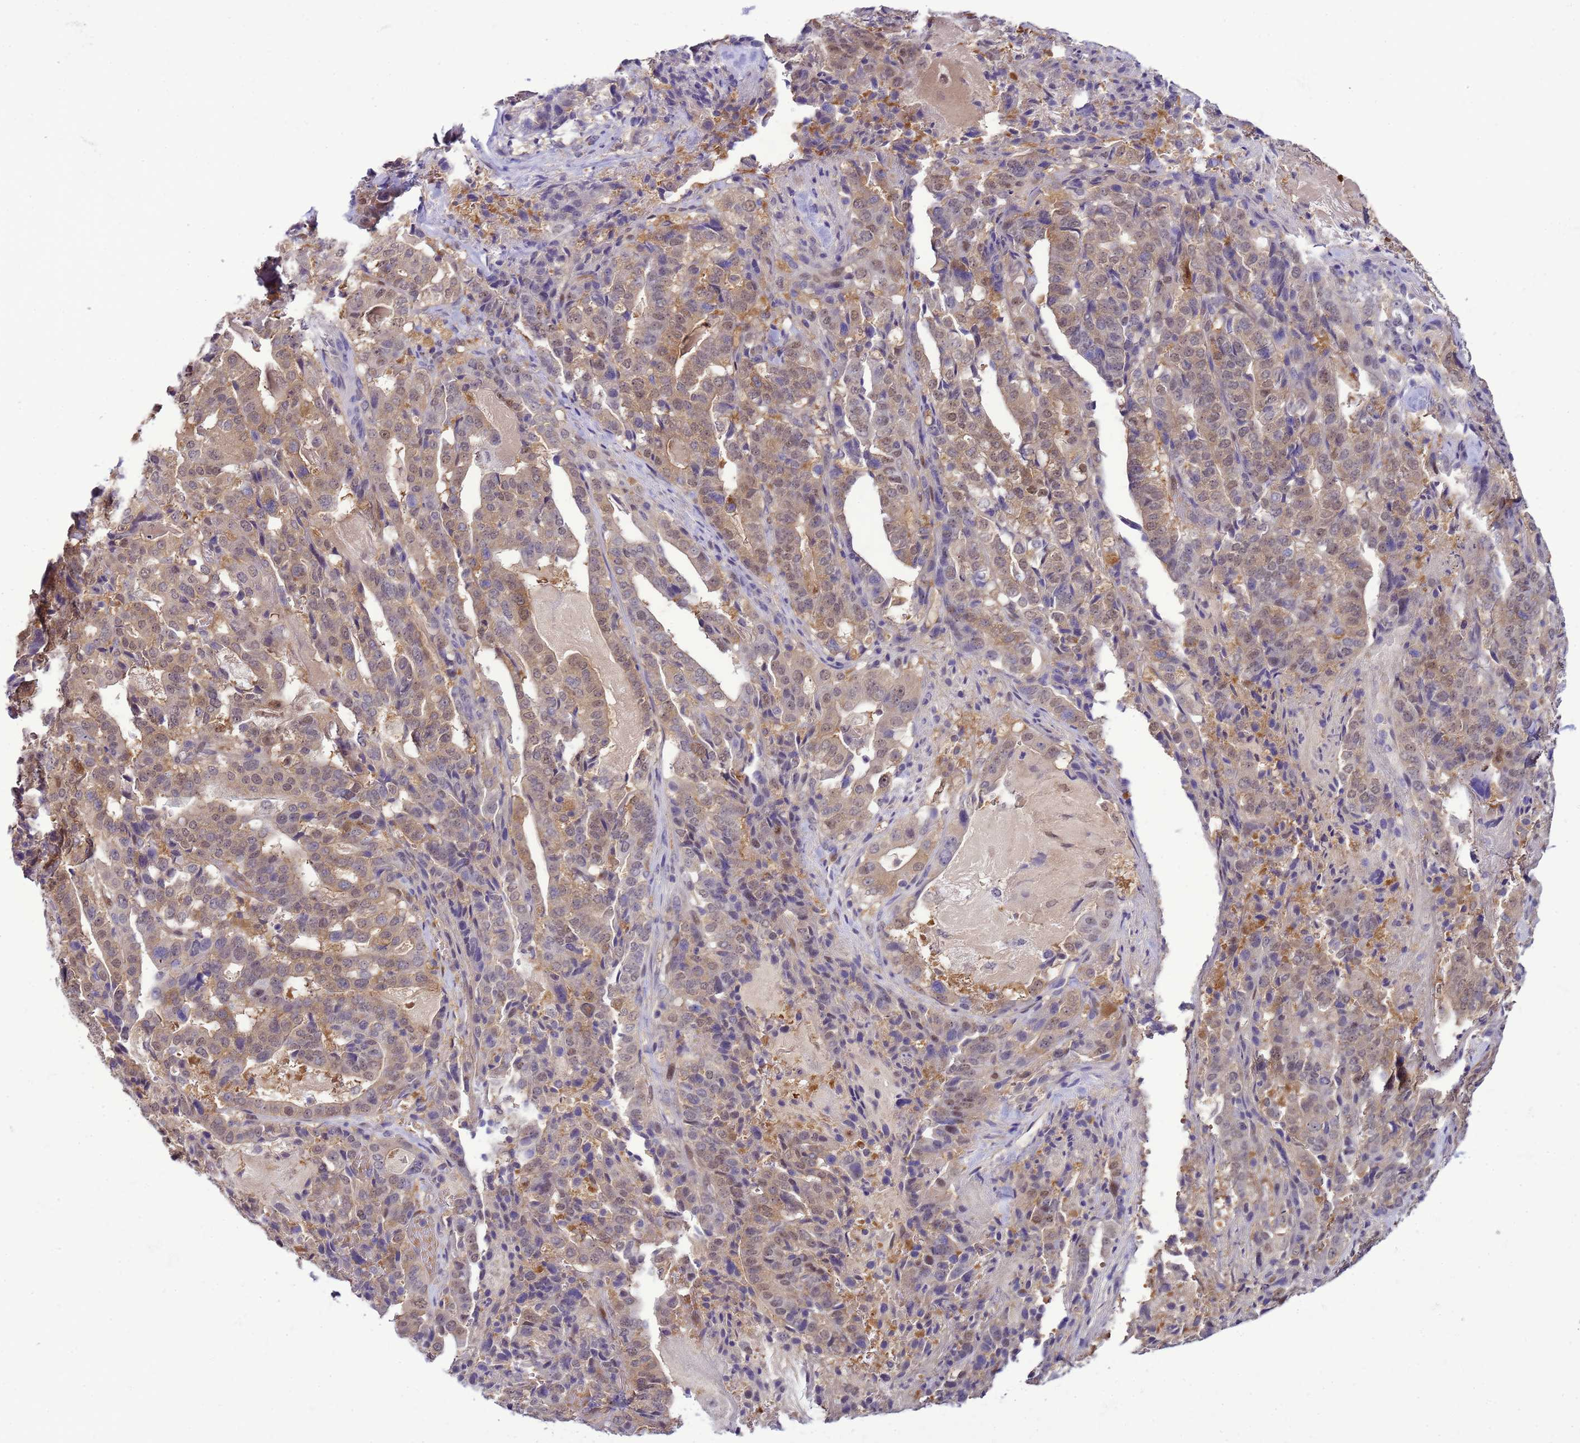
{"staining": {"intensity": "weak", "quantity": ">75%", "location": "cytoplasmic/membranous,nuclear"}, "tissue": "stomach cancer", "cell_type": "Tumor cells", "image_type": "cancer", "snomed": [{"axis": "morphology", "description": "Adenocarcinoma, NOS"}, {"axis": "topography", "description": "Stomach"}], "caption": "This micrograph exhibits stomach cancer (adenocarcinoma) stained with IHC to label a protein in brown. The cytoplasmic/membranous and nuclear of tumor cells show weak positivity for the protein. Nuclei are counter-stained blue.", "gene": "DDI2", "patient": {"sex": "male", "age": 48}}